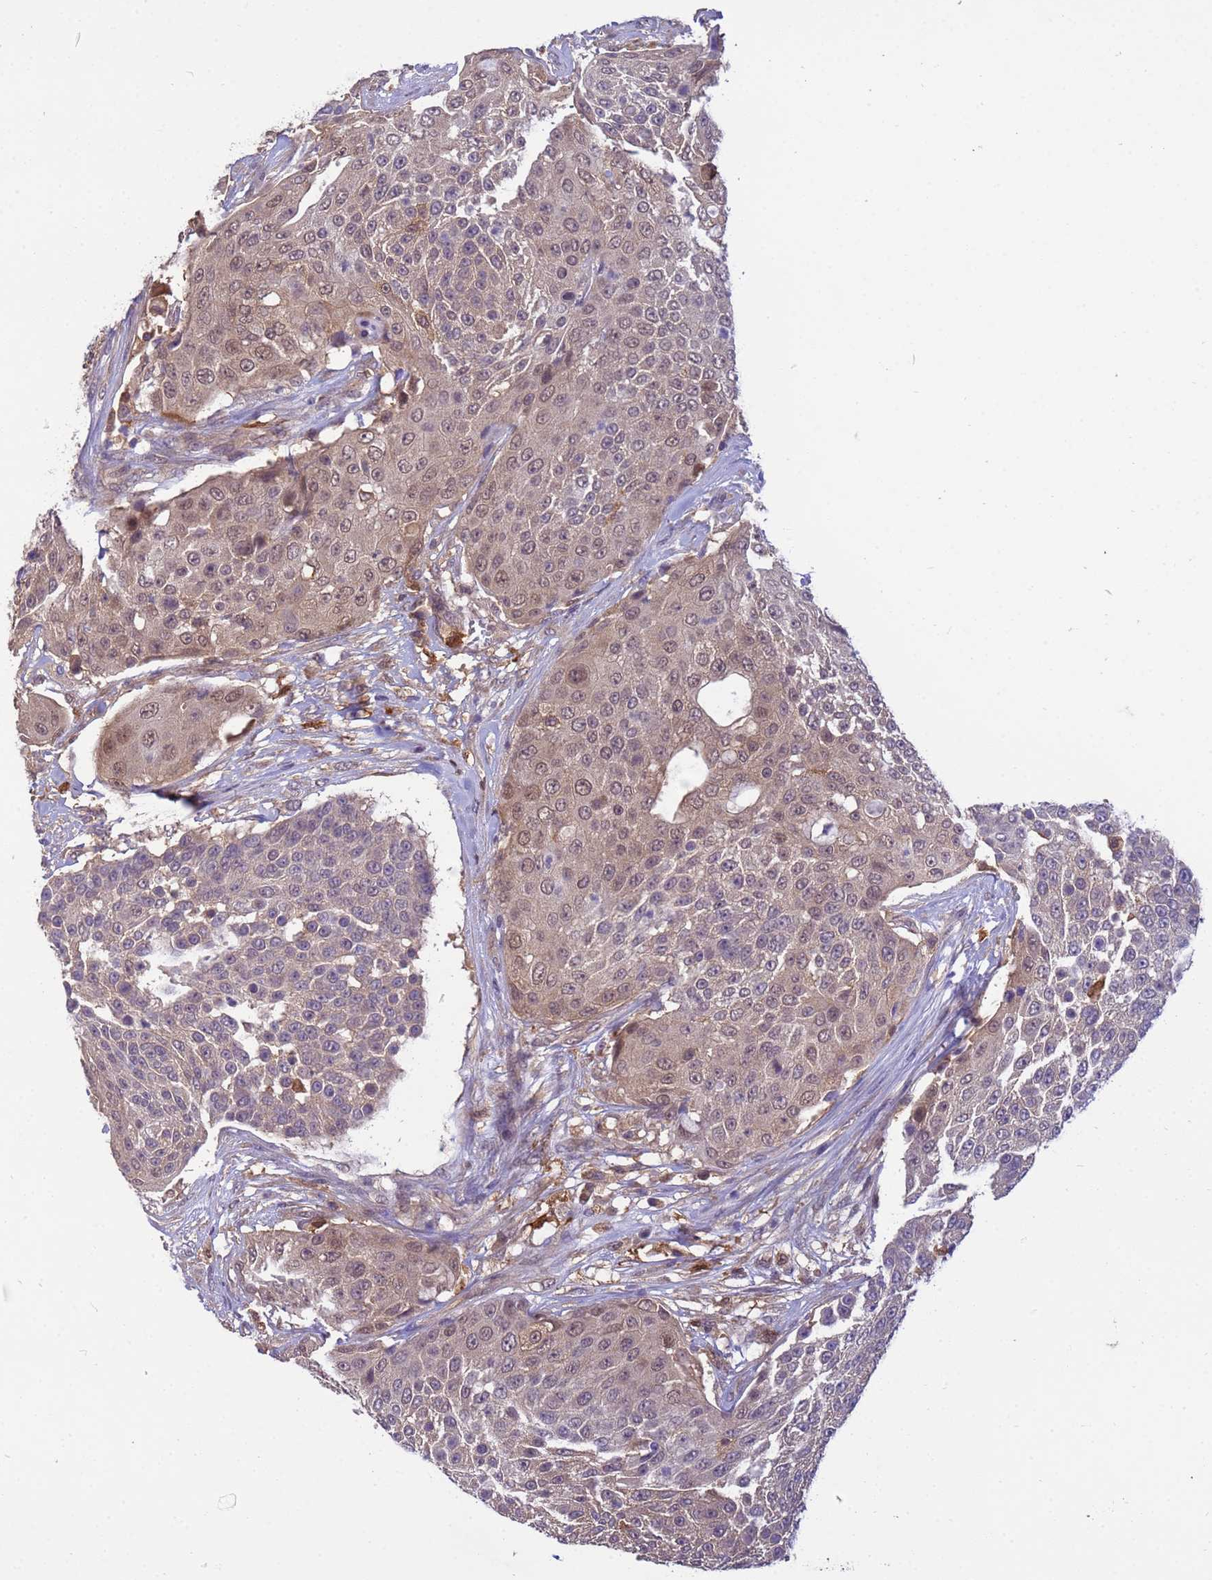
{"staining": {"intensity": "moderate", "quantity": "<25%", "location": "cytoplasmic/membranous,nuclear"}, "tissue": "urothelial cancer", "cell_type": "Tumor cells", "image_type": "cancer", "snomed": [{"axis": "morphology", "description": "Urothelial carcinoma, High grade"}, {"axis": "topography", "description": "Urinary bladder"}], "caption": "High-power microscopy captured an immunohistochemistry (IHC) photomicrograph of urothelial cancer, revealing moderate cytoplasmic/membranous and nuclear staining in about <25% of tumor cells.", "gene": "NPEPPS", "patient": {"sex": "female", "age": 63}}